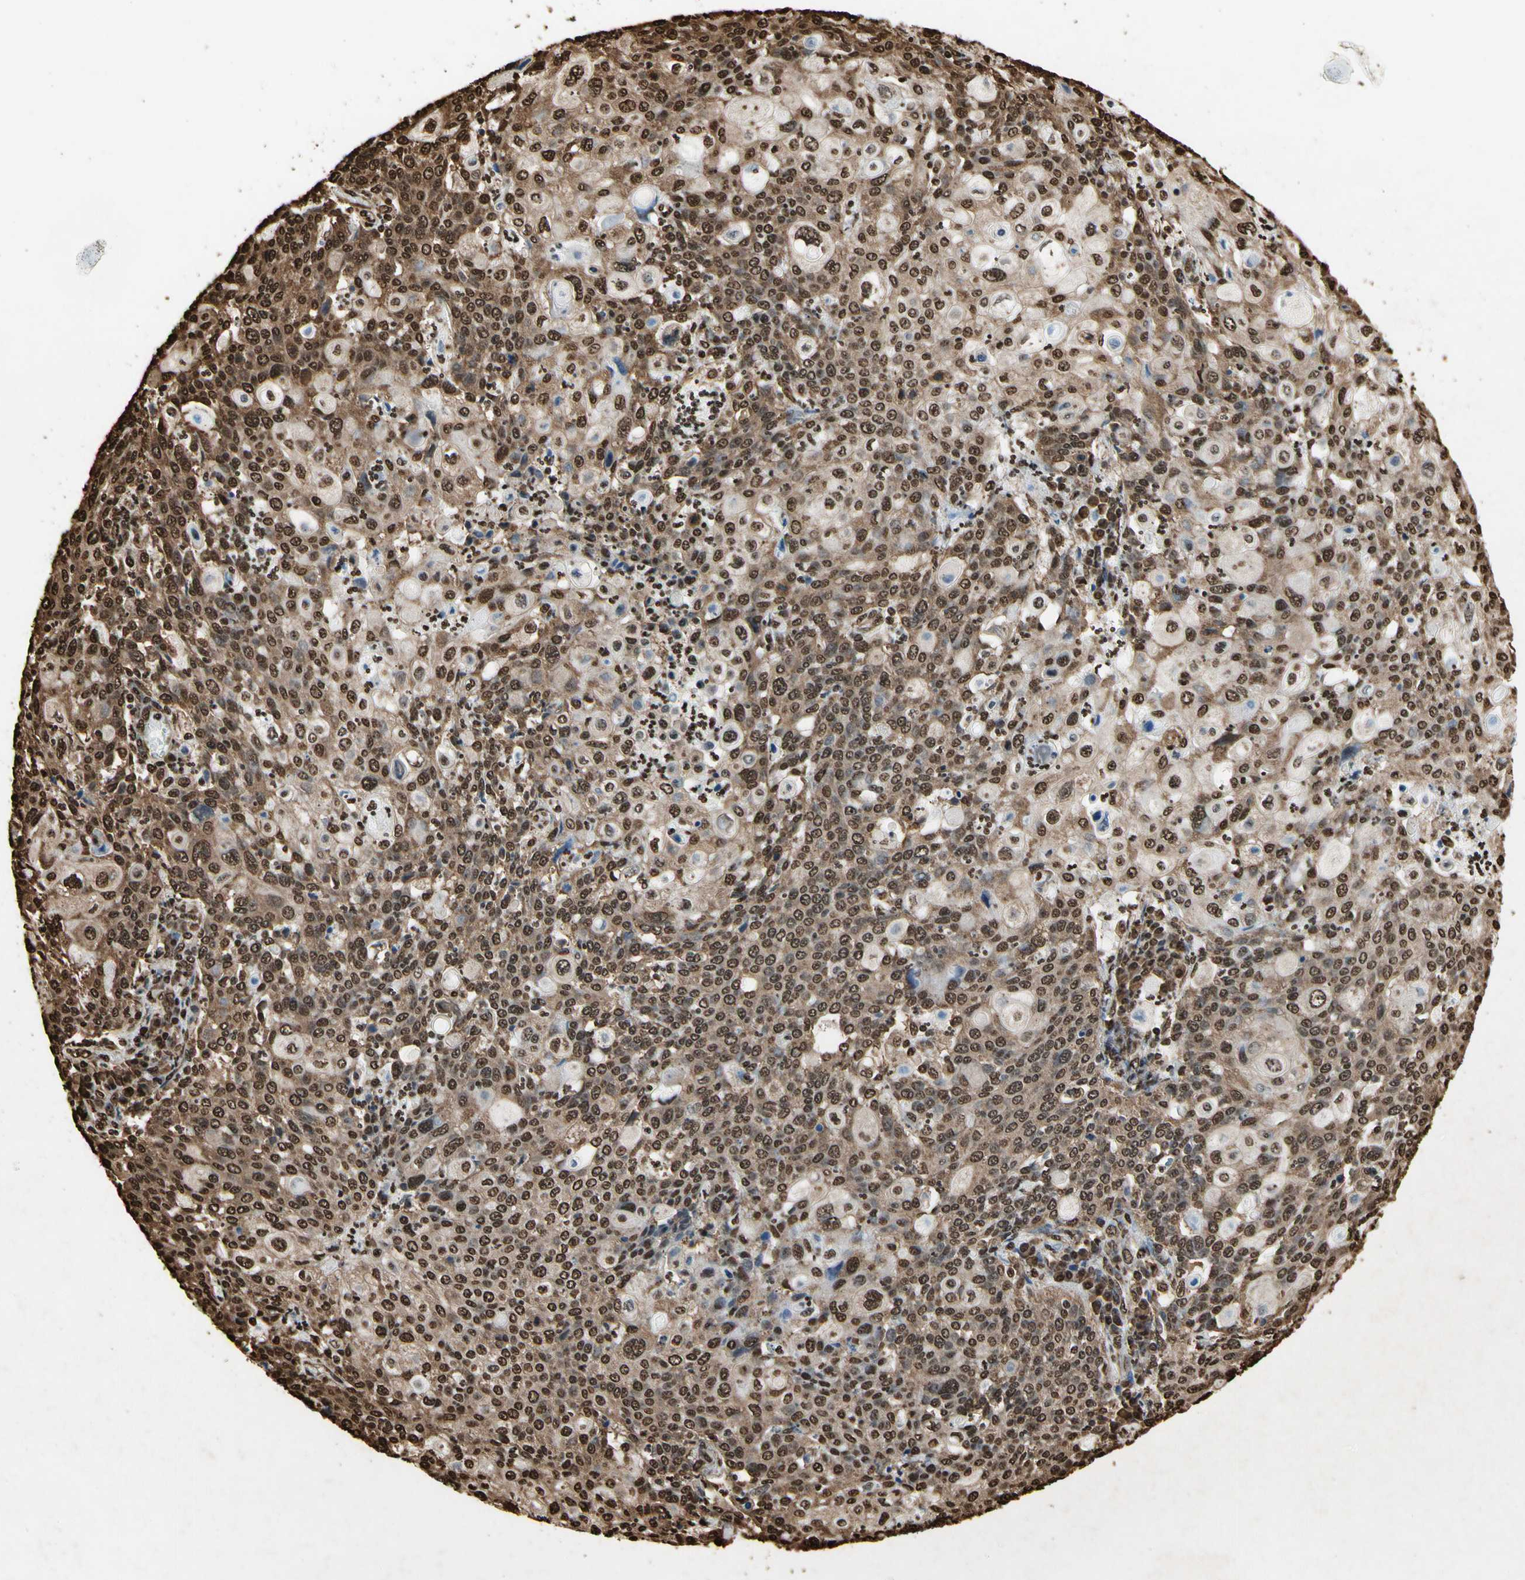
{"staining": {"intensity": "strong", "quantity": ">75%", "location": "cytoplasmic/membranous,nuclear"}, "tissue": "cervical cancer", "cell_type": "Tumor cells", "image_type": "cancer", "snomed": [{"axis": "morphology", "description": "Squamous cell carcinoma, NOS"}, {"axis": "topography", "description": "Cervix"}], "caption": "Cervical cancer (squamous cell carcinoma) stained for a protein displays strong cytoplasmic/membranous and nuclear positivity in tumor cells. The protein of interest is shown in brown color, while the nuclei are stained blue.", "gene": "HNRNPK", "patient": {"sex": "female", "age": 40}}